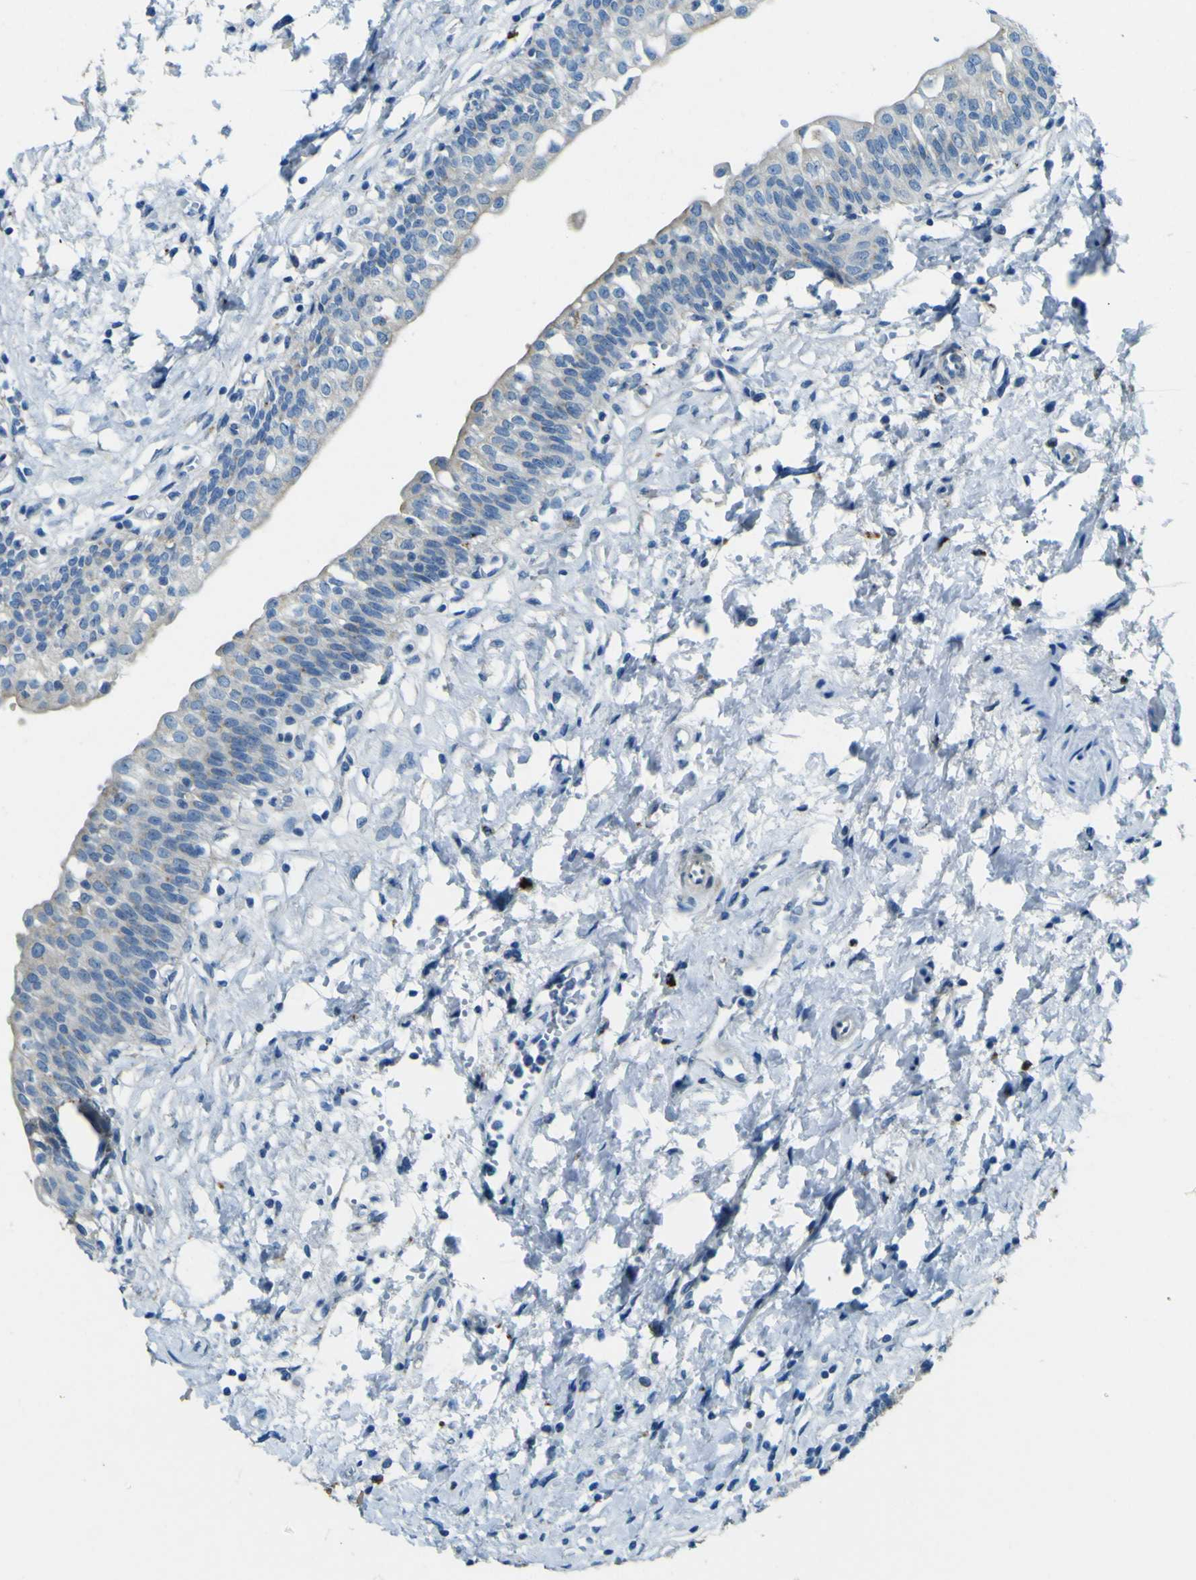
{"staining": {"intensity": "moderate", "quantity": "25%-75%", "location": "cytoplasmic/membranous"}, "tissue": "urinary bladder", "cell_type": "Urothelial cells", "image_type": "normal", "snomed": [{"axis": "morphology", "description": "Normal tissue, NOS"}, {"axis": "topography", "description": "Urinary bladder"}], "caption": "Immunohistochemistry of benign human urinary bladder shows medium levels of moderate cytoplasmic/membranous staining in approximately 25%-75% of urothelial cells.", "gene": "PDE9A", "patient": {"sex": "male", "age": 55}}